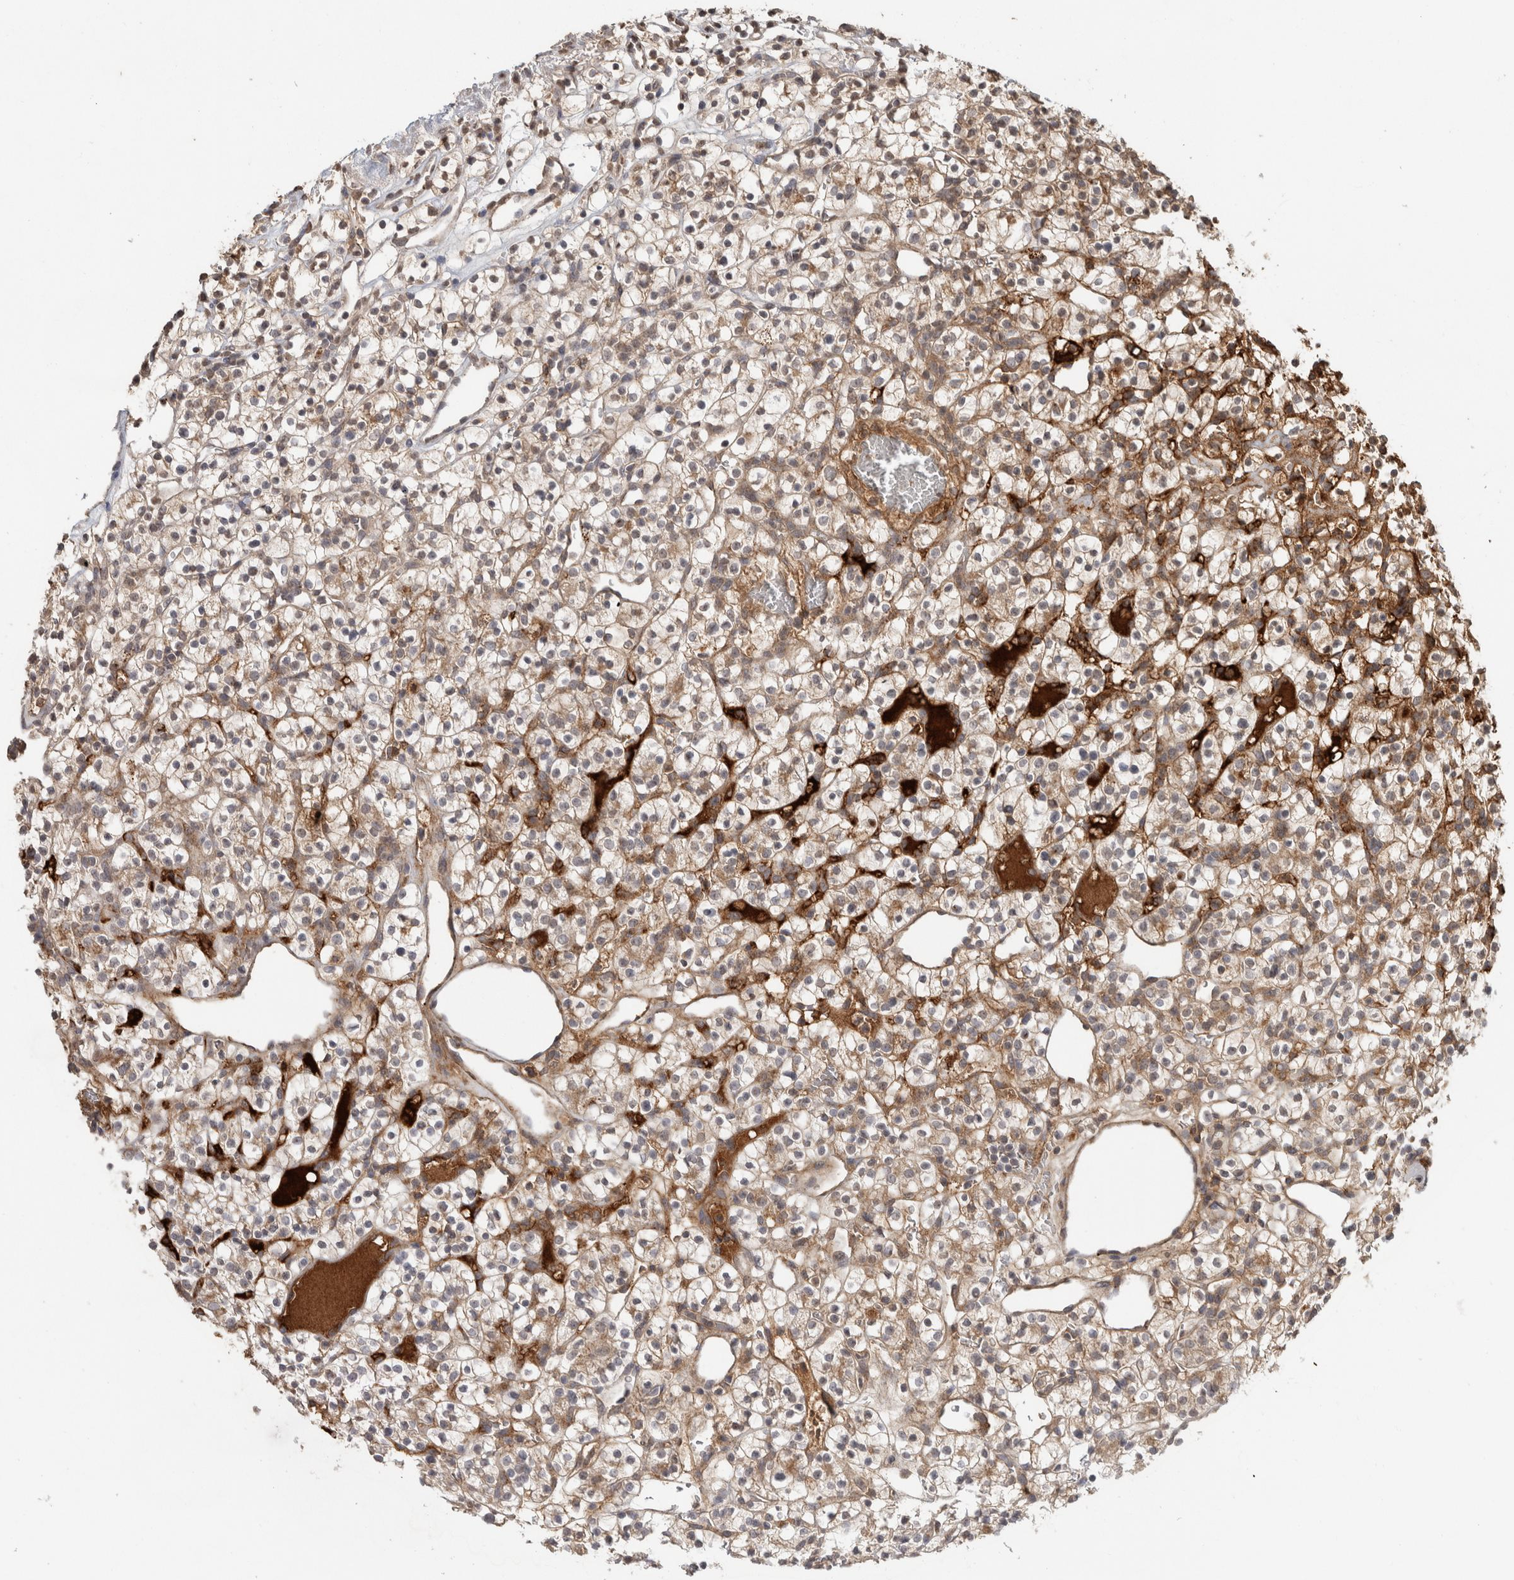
{"staining": {"intensity": "weak", "quantity": "25%-75%", "location": "cytoplasmic/membranous"}, "tissue": "renal cancer", "cell_type": "Tumor cells", "image_type": "cancer", "snomed": [{"axis": "morphology", "description": "Adenocarcinoma, NOS"}, {"axis": "topography", "description": "Kidney"}], "caption": "Immunohistochemistry (IHC) histopathology image of neoplastic tissue: renal cancer stained using IHC shows low levels of weak protein expression localized specifically in the cytoplasmic/membranous of tumor cells, appearing as a cytoplasmic/membranous brown color.", "gene": "FAM3A", "patient": {"sex": "female", "age": 57}}